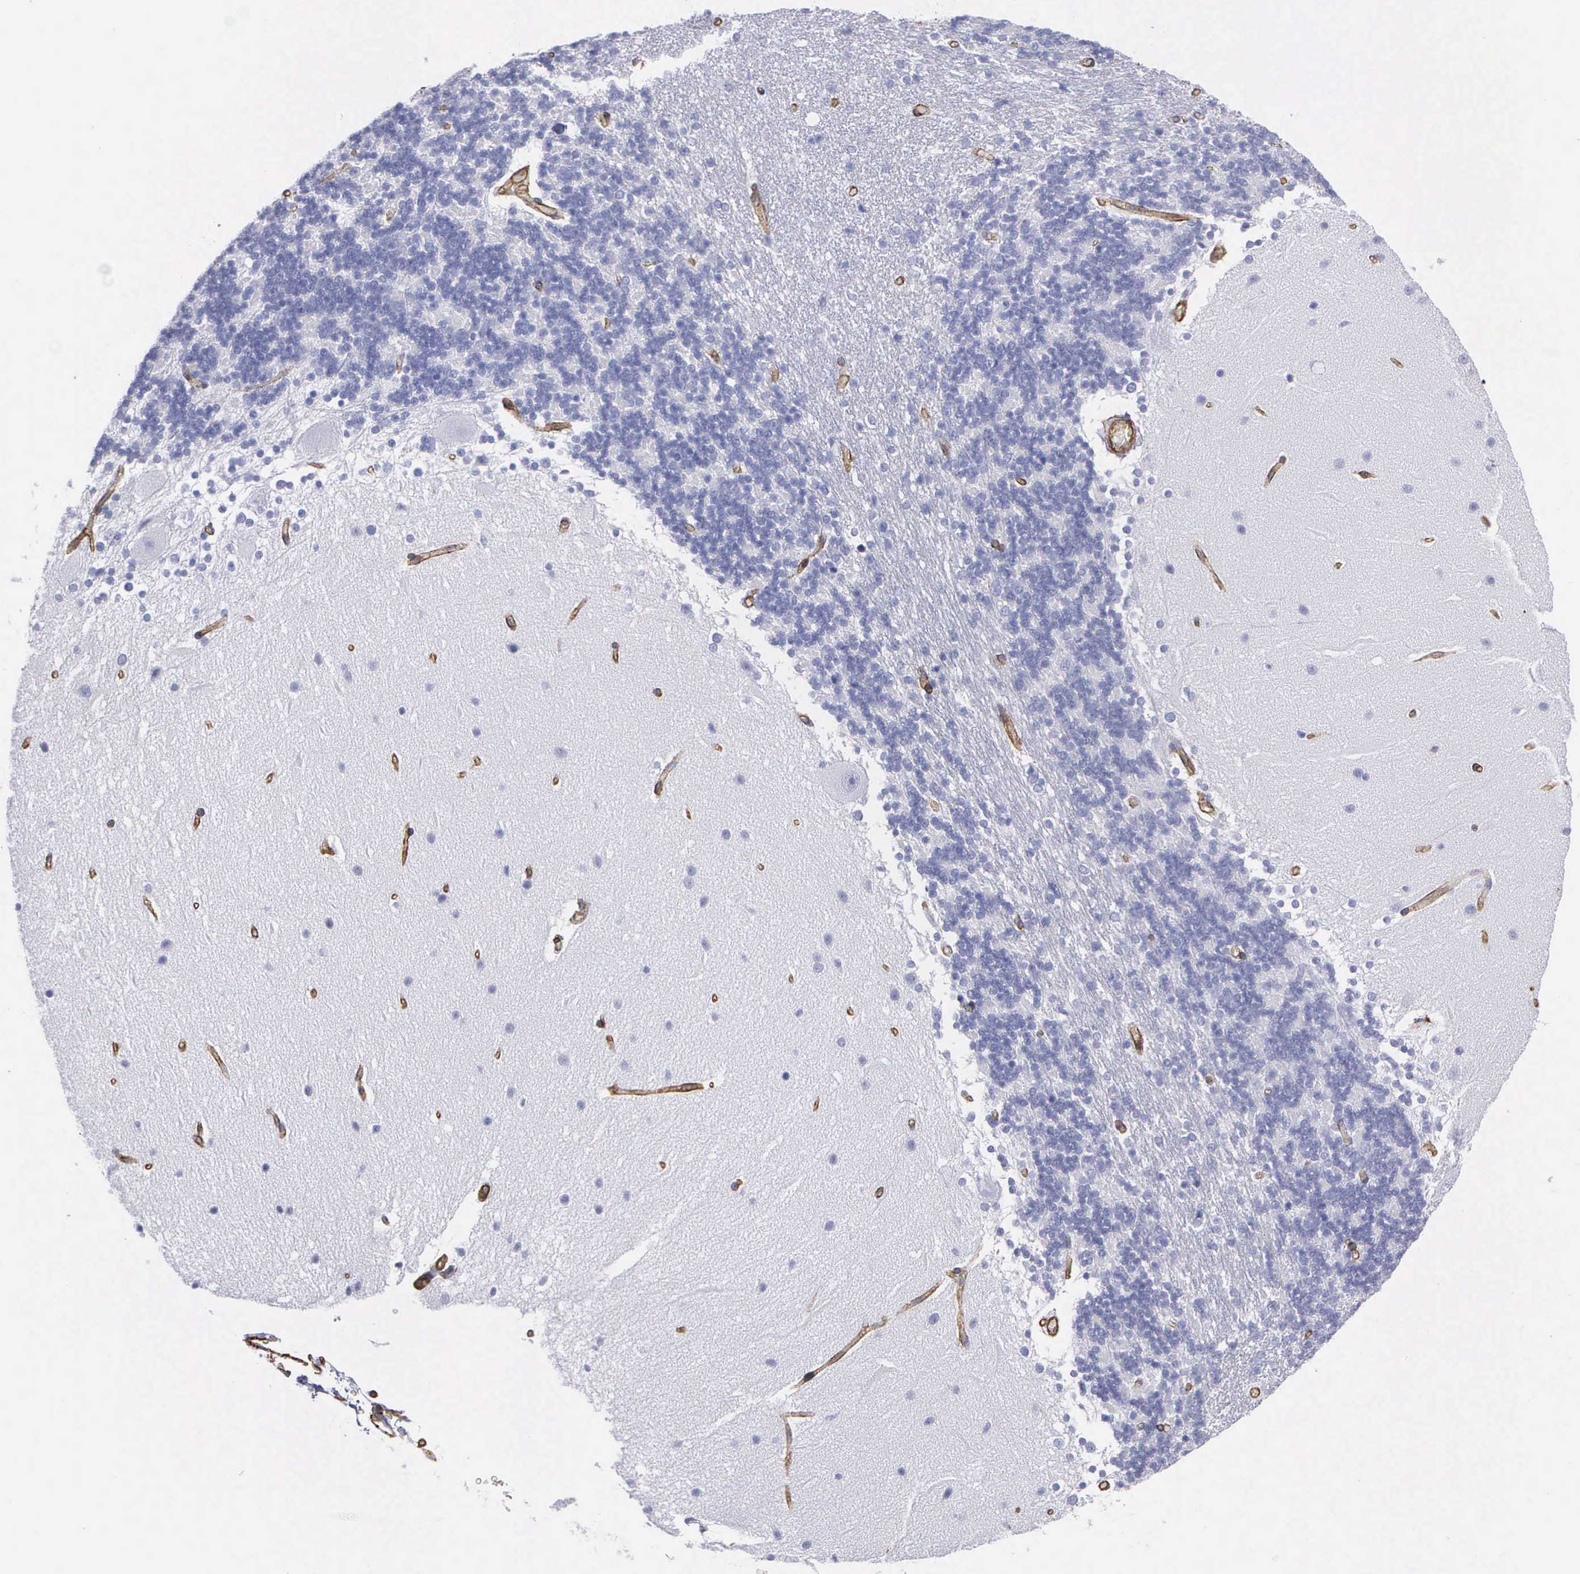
{"staining": {"intensity": "negative", "quantity": "none", "location": "none"}, "tissue": "cerebellum", "cell_type": "Cells in granular layer", "image_type": "normal", "snomed": [{"axis": "morphology", "description": "Normal tissue, NOS"}, {"axis": "topography", "description": "Cerebellum"}], "caption": "There is no significant positivity in cells in granular layer of cerebellum. (DAB immunohistochemistry, high magnification).", "gene": "MAGEB10", "patient": {"sex": "female", "age": 54}}